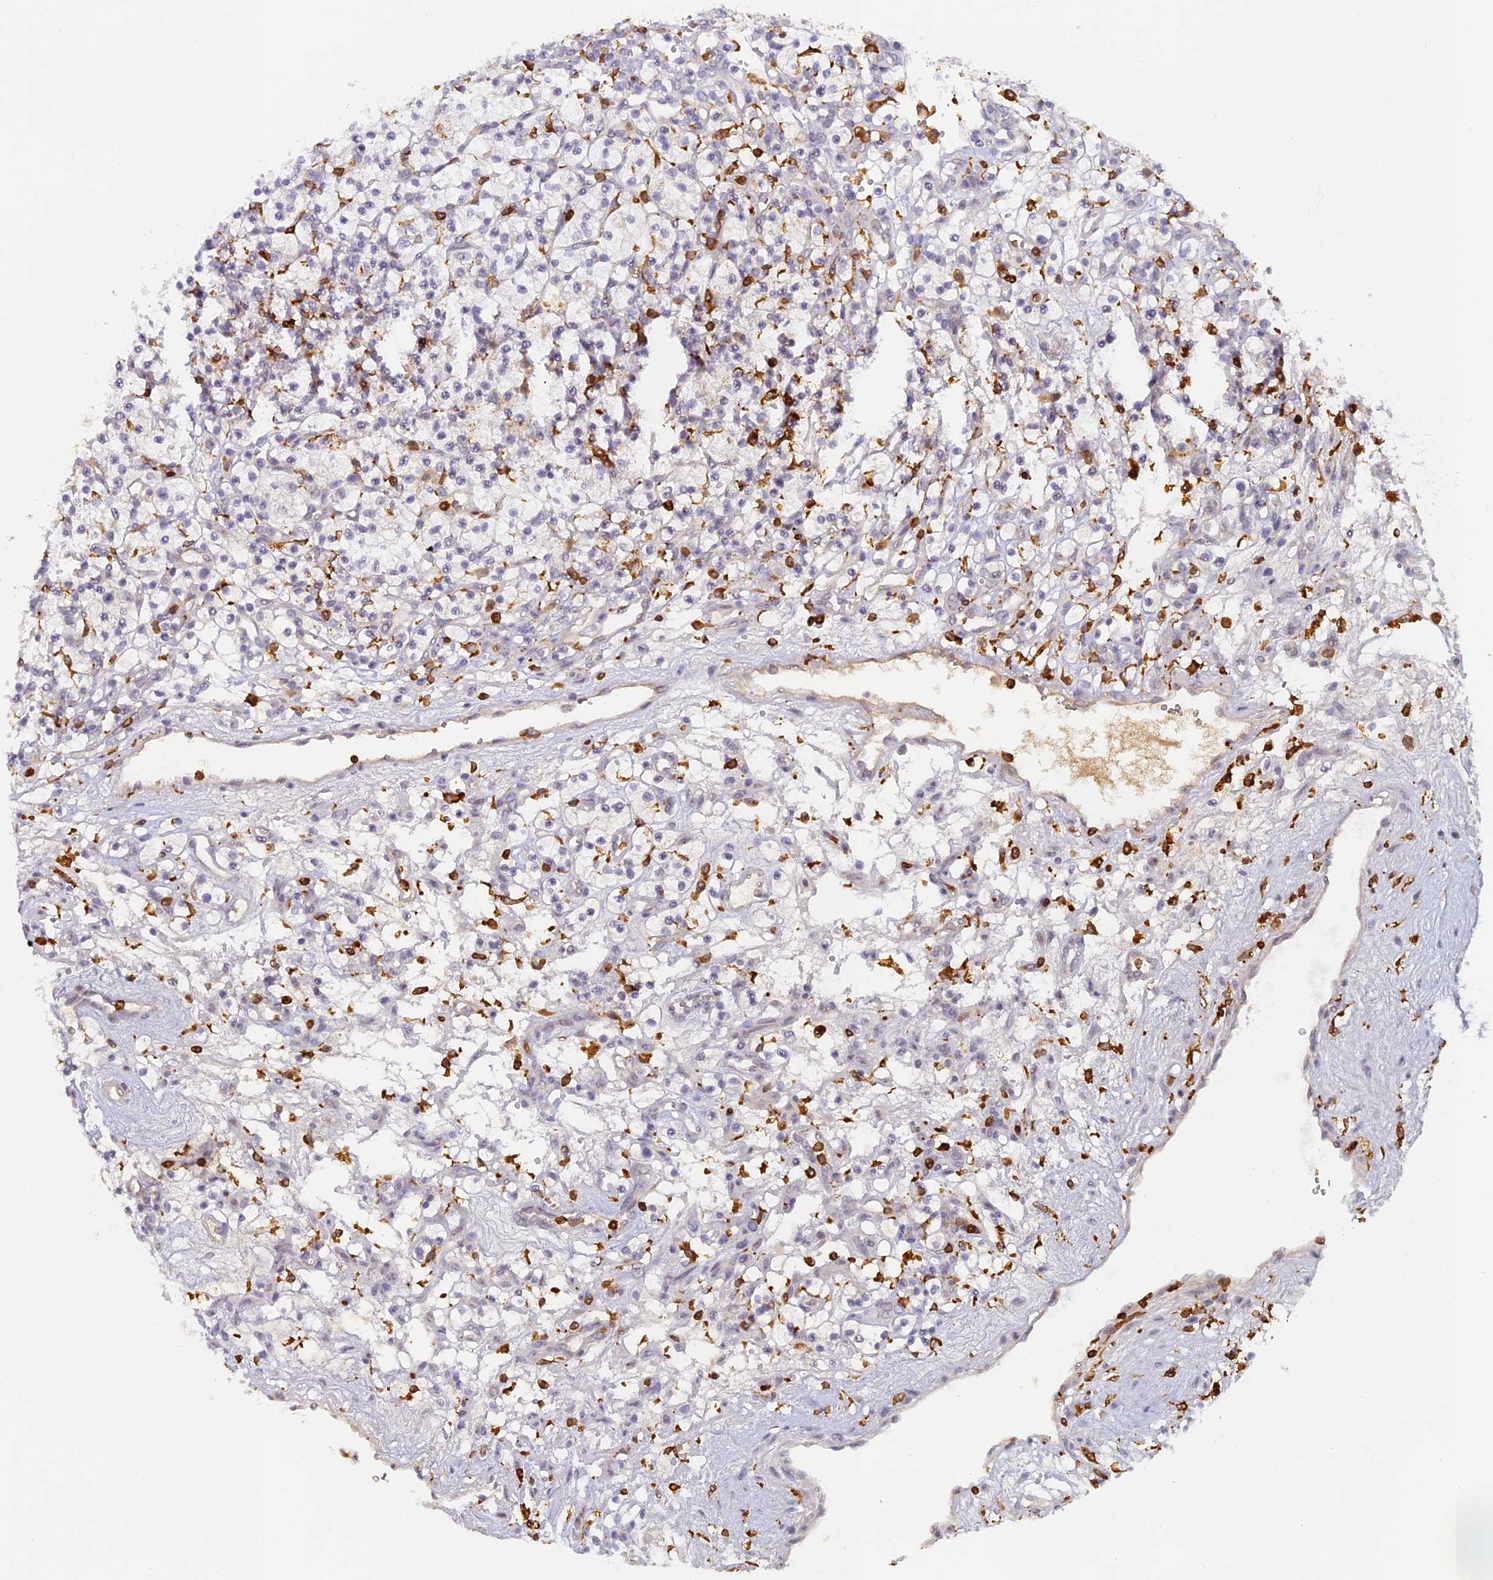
{"staining": {"intensity": "negative", "quantity": "none", "location": "none"}, "tissue": "renal cancer", "cell_type": "Tumor cells", "image_type": "cancer", "snomed": [{"axis": "morphology", "description": "Adenocarcinoma, NOS"}, {"axis": "topography", "description": "Kidney"}], "caption": "Tumor cells show no significant staining in renal cancer (adenocarcinoma).", "gene": "FYB1", "patient": {"sex": "female", "age": 57}}